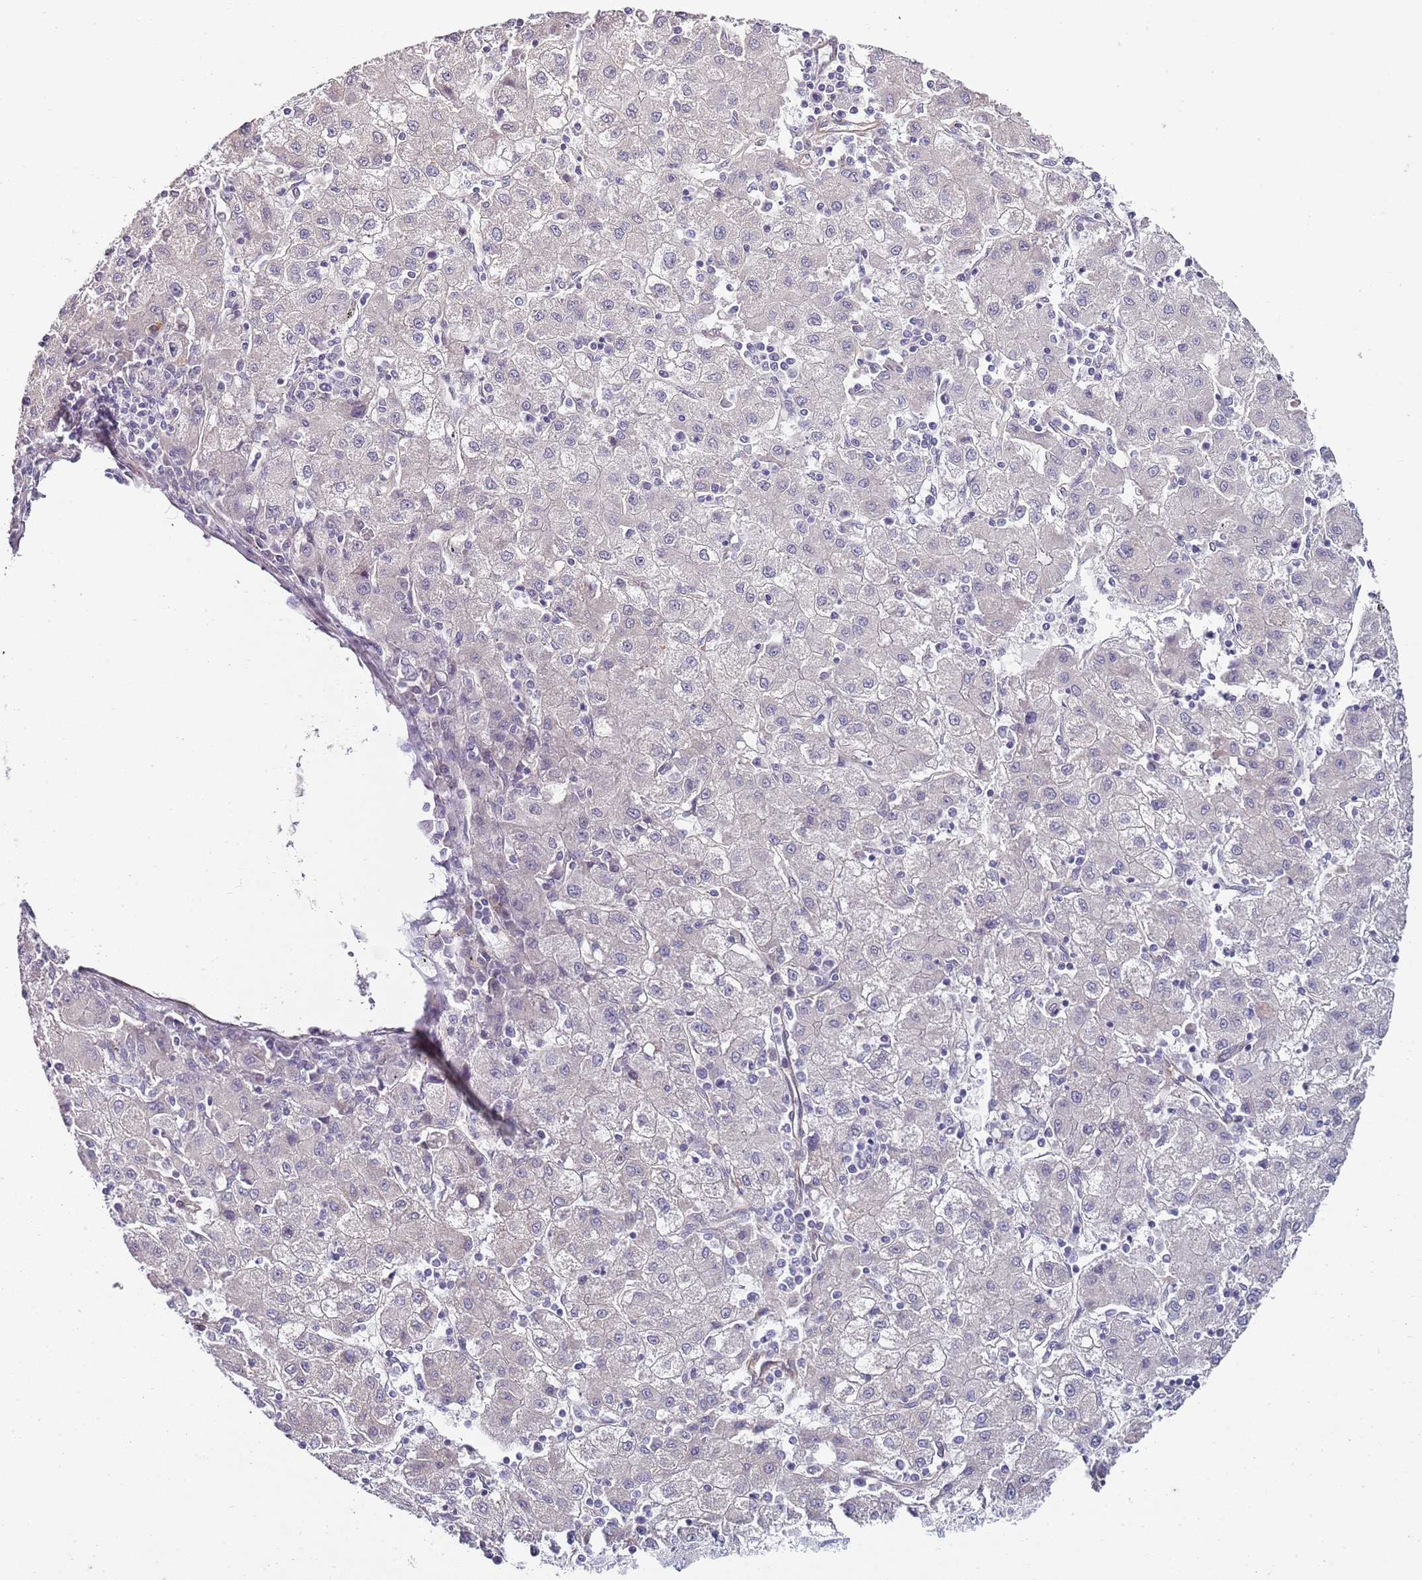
{"staining": {"intensity": "negative", "quantity": "none", "location": "none"}, "tissue": "liver cancer", "cell_type": "Tumor cells", "image_type": "cancer", "snomed": [{"axis": "morphology", "description": "Carcinoma, Hepatocellular, NOS"}, {"axis": "topography", "description": "Liver"}], "caption": "Liver hepatocellular carcinoma stained for a protein using IHC demonstrates no positivity tumor cells.", "gene": "TBC1D9", "patient": {"sex": "male", "age": 72}}